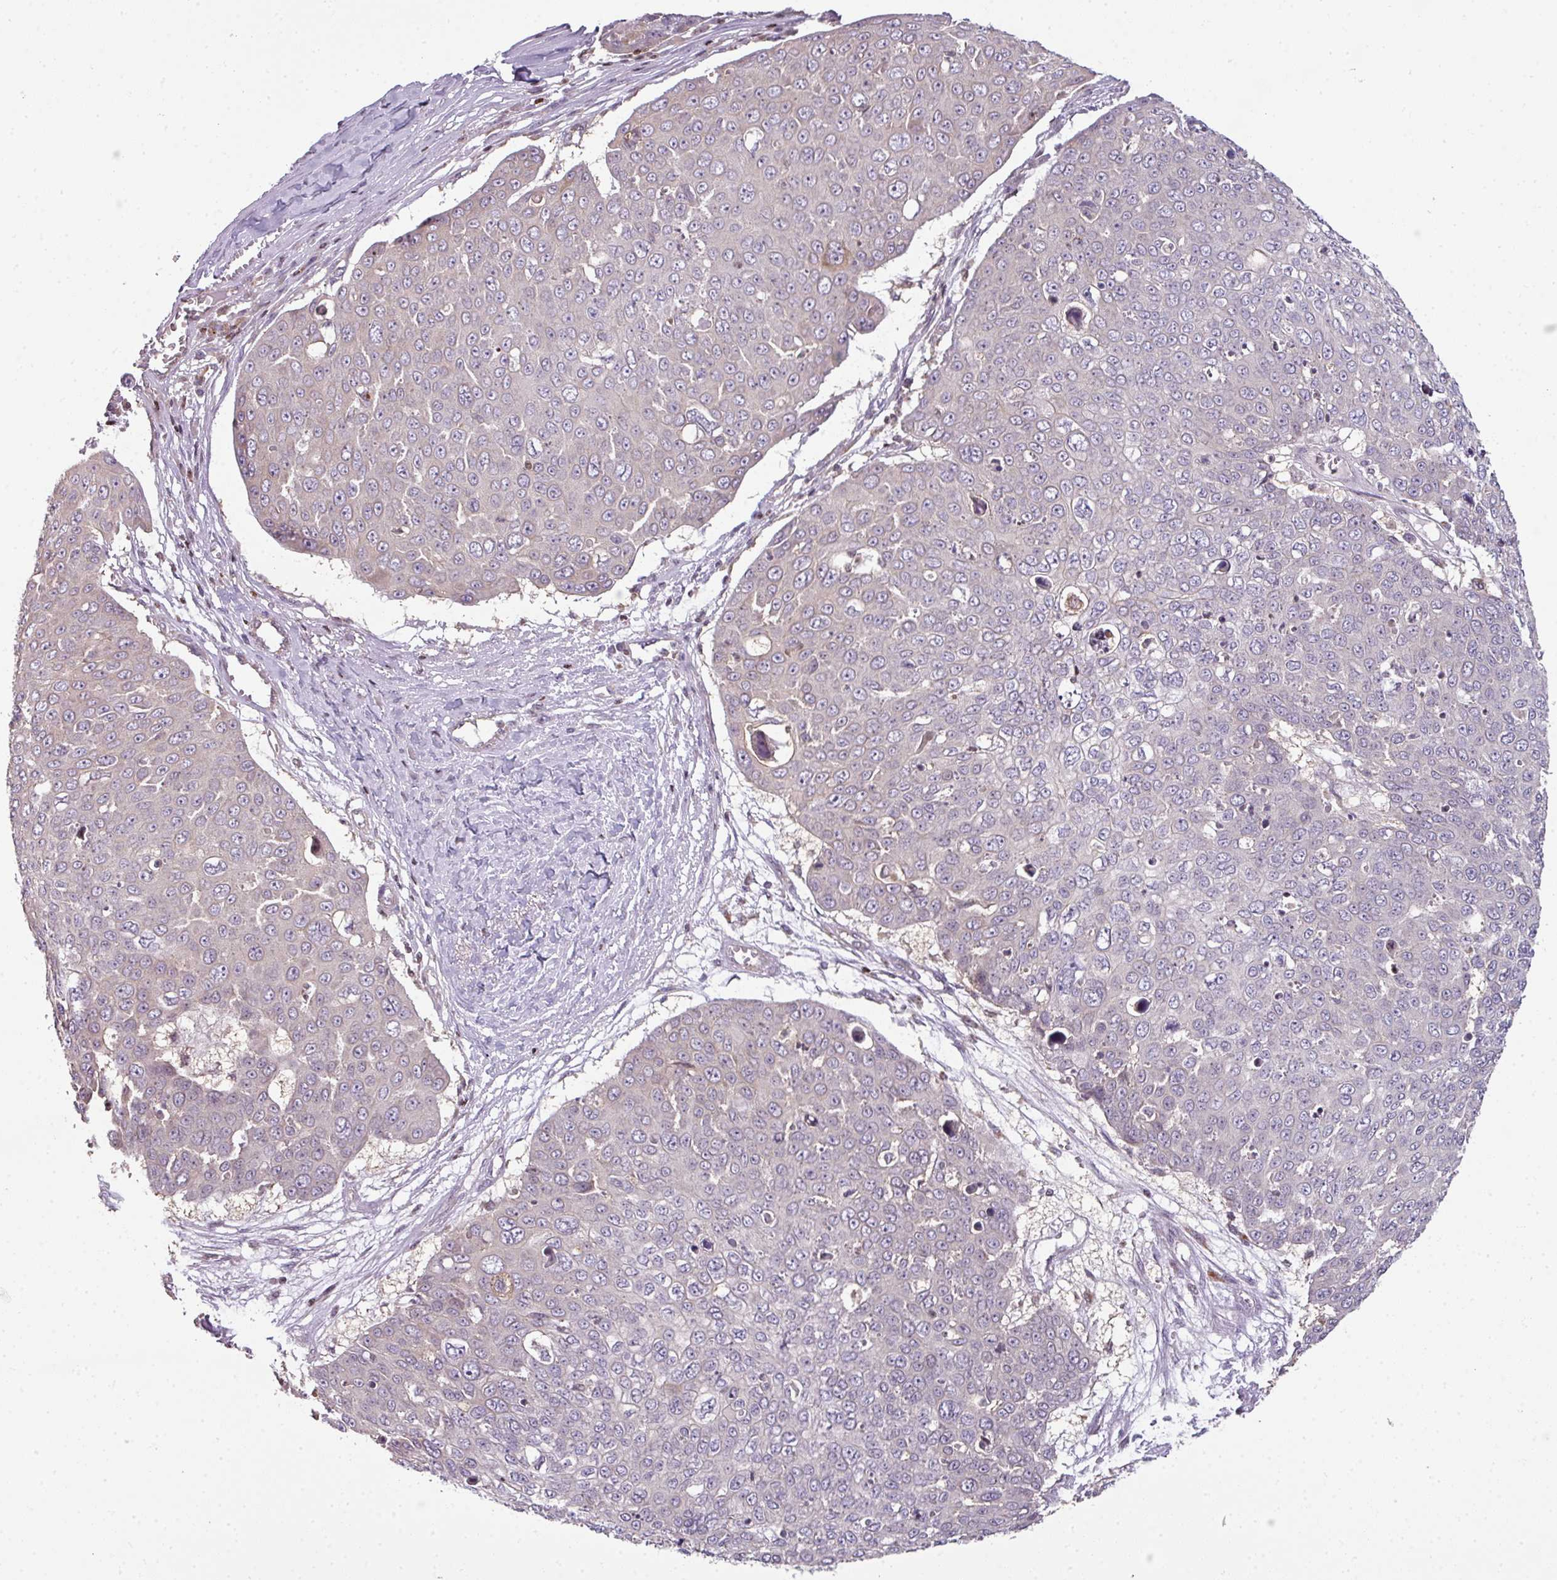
{"staining": {"intensity": "negative", "quantity": "none", "location": "none"}, "tissue": "skin cancer", "cell_type": "Tumor cells", "image_type": "cancer", "snomed": [{"axis": "morphology", "description": "Squamous cell carcinoma, NOS"}, {"axis": "topography", "description": "Skin"}], "caption": "Tumor cells show no significant protein staining in skin squamous cell carcinoma. (Brightfield microscopy of DAB immunohistochemistry at high magnification).", "gene": "STAT5A", "patient": {"sex": "male", "age": 71}}